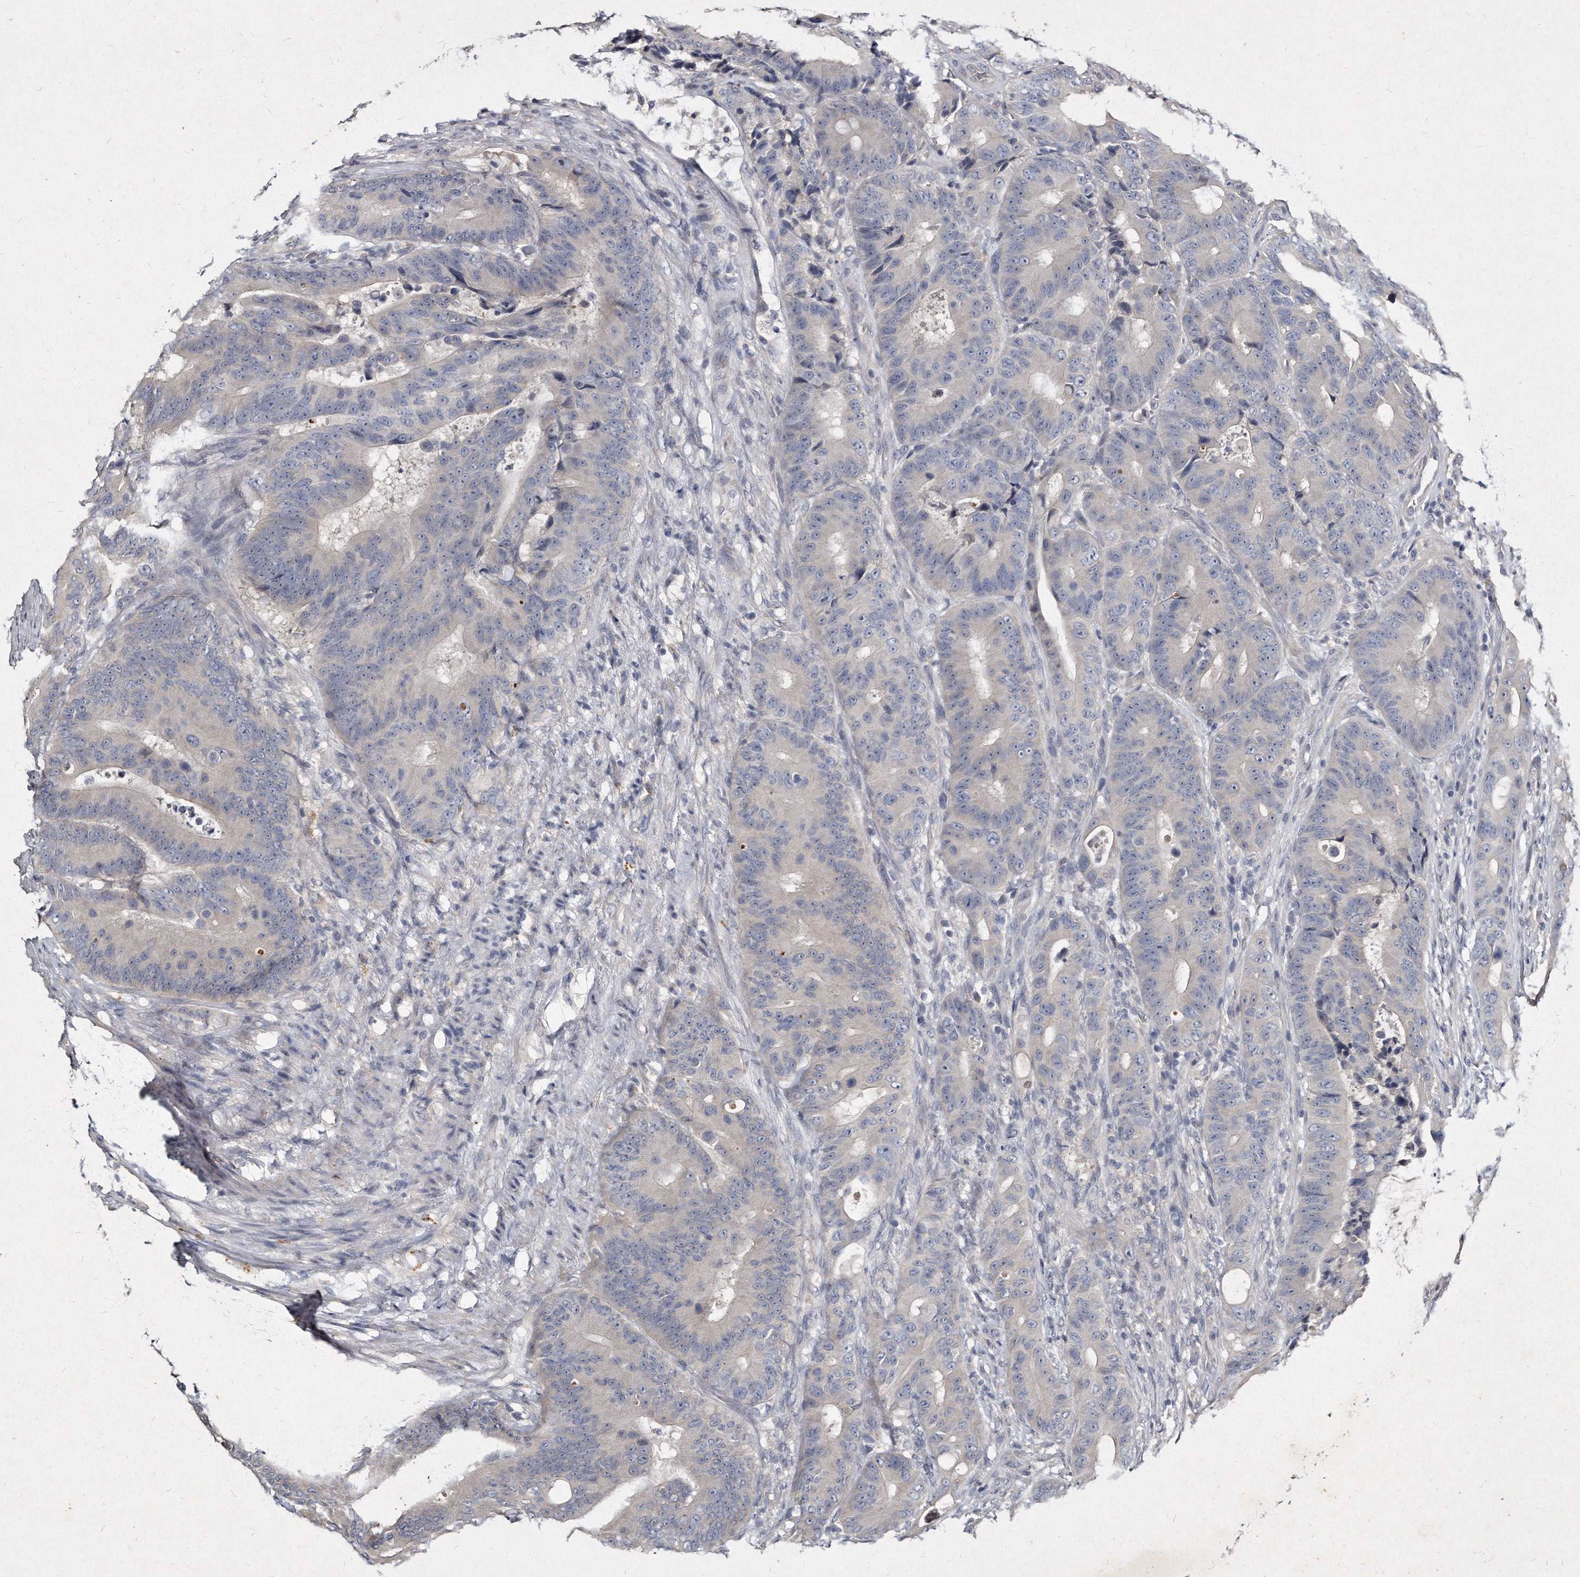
{"staining": {"intensity": "negative", "quantity": "none", "location": "none"}, "tissue": "colorectal cancer", "cell_type": "Tumor cells", "image_type": "cancer", "snomed": [{"axis": "morphology", "description": "Adenocarcinoma, NOS"}, {"axis": "topography", "description": "Colon"}], "caption": "Histopathology image shows no protein expression in tumor cells of adenocarcinoma (colorectal) tissue.", "gene": "KLHDC3", "patient": {"sex": "male", "age": 83}}